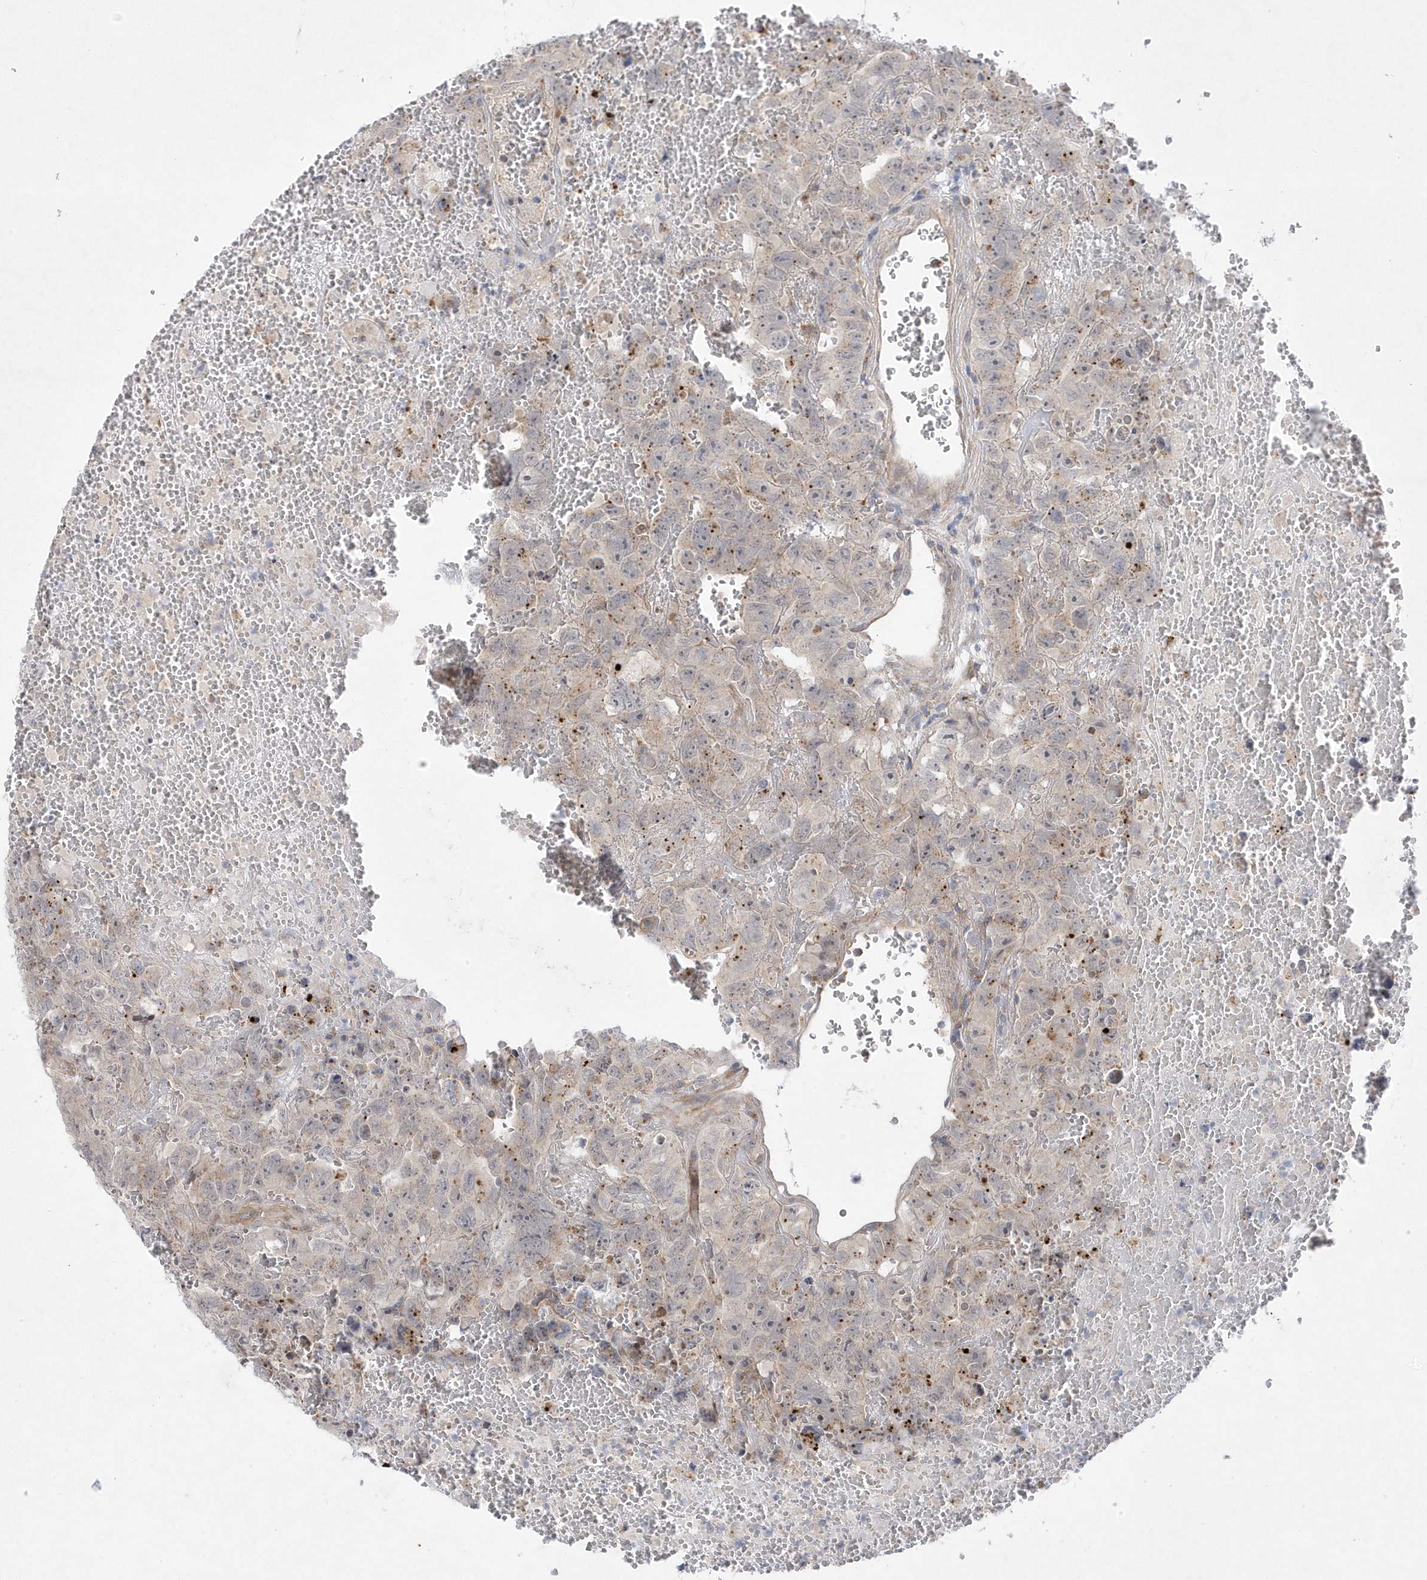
{"staining": {"intensity": "weak", "quantity": "<25%", "location": "cytoplasmic/membranous"}, "tissue": "testis cancer", "cell_type": "Tumor cells", "image_type": "cancer", "snomed": [{"axis": "morphology", "description": "Carcinoma, Embryonal, NOS"}, {"axis": "topography", "description": "Testis"}], "caption": "This is an IHC micrograph of human testis cancer. There is no positivity in tumor cells.", "gene": "ANAPC1", "patient": {"sex": "male", "age": 45}}